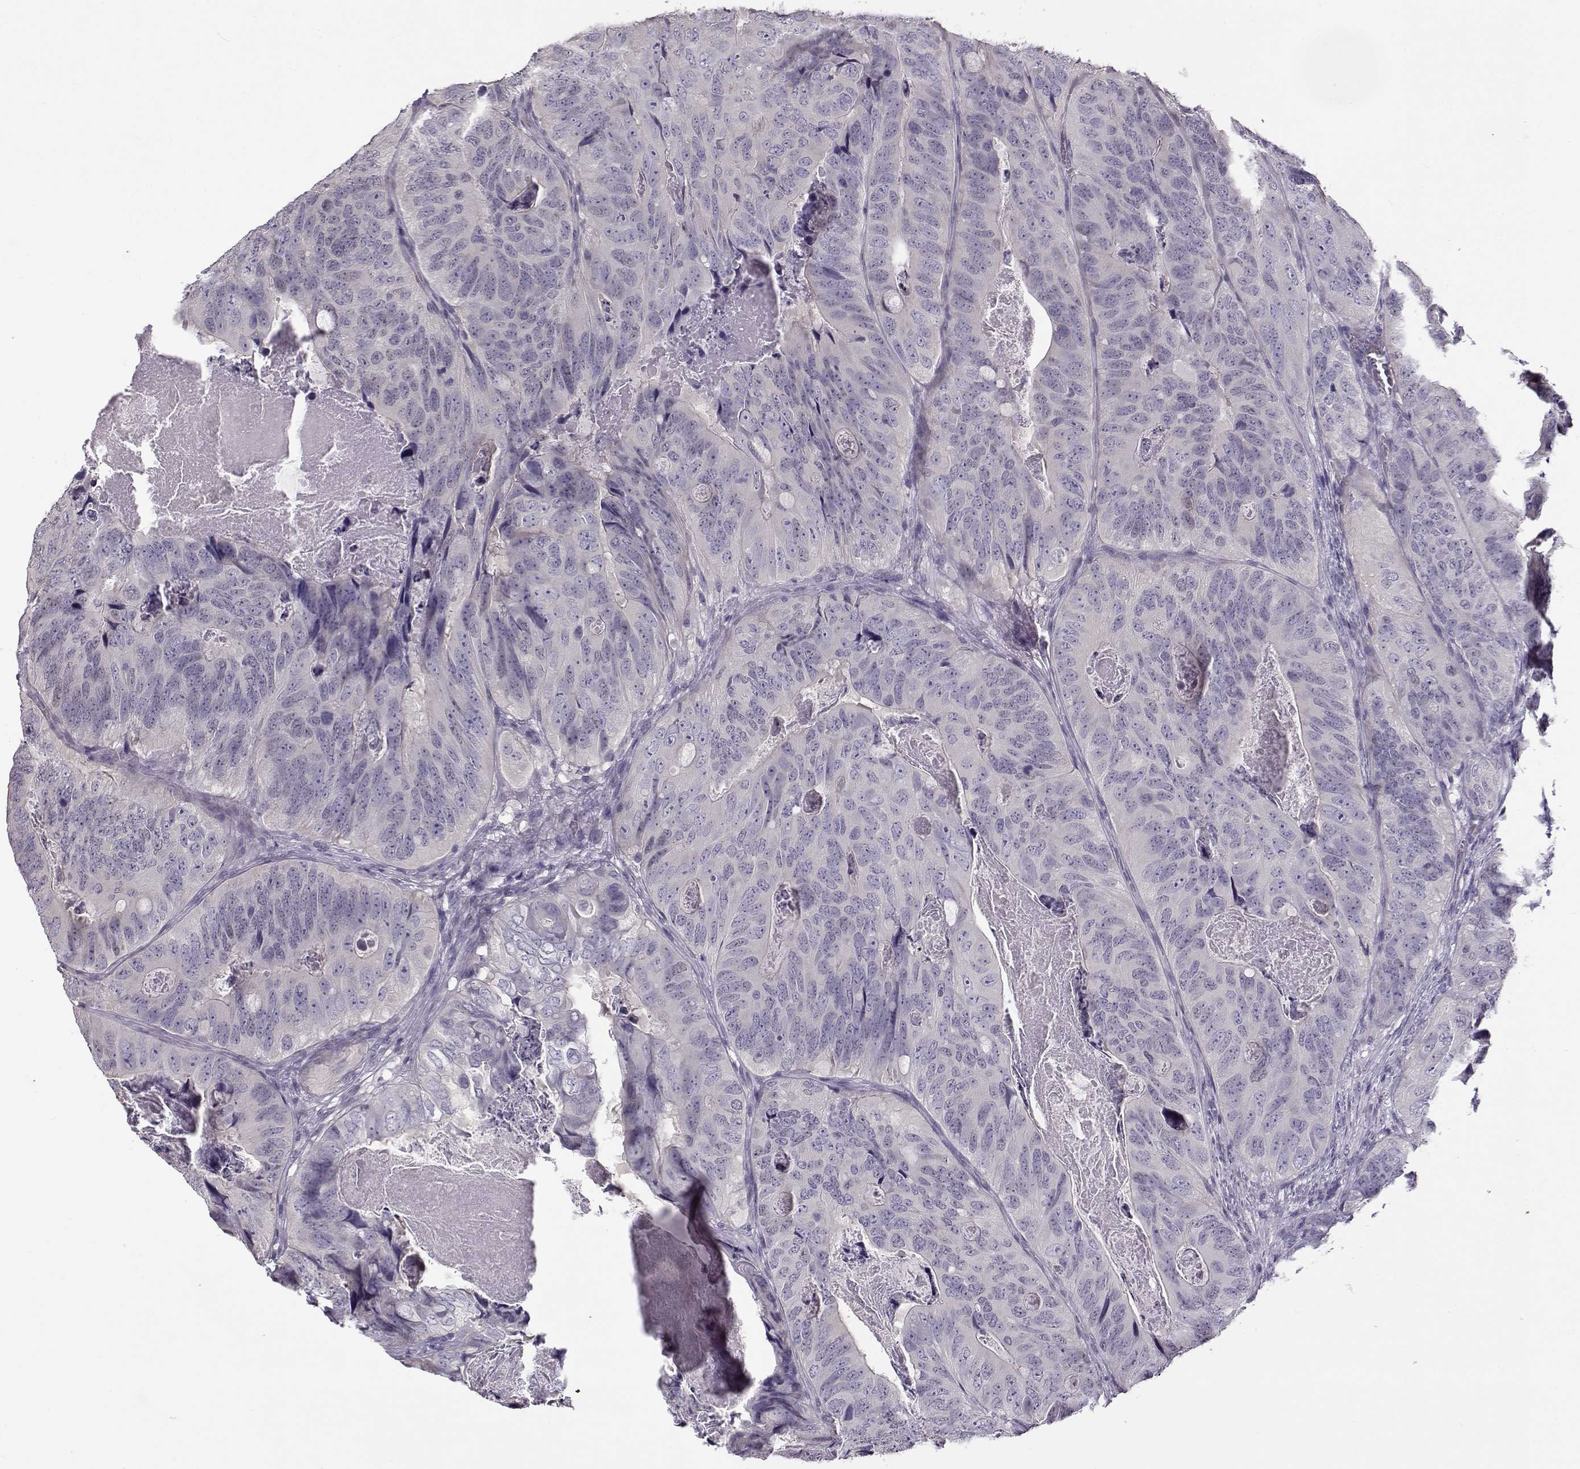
{"staining": {"intensity": "negative", "quantity": "none", "location": "none"}, "tissue": "colorectal cancer", "cell_type": "Tumor cells", "image_type": "cancer", "snomed": [{"axis": "morphology", "description": "Adenocarcinoma, NOS"}, {"axis": "topography", "description": "Colon"}], "caption": "There is no significant expression in tumor cells of adenocarcinoma (colorectal).", "gene": "TEX55", "patient": {"sex": "male", "age": 79}}